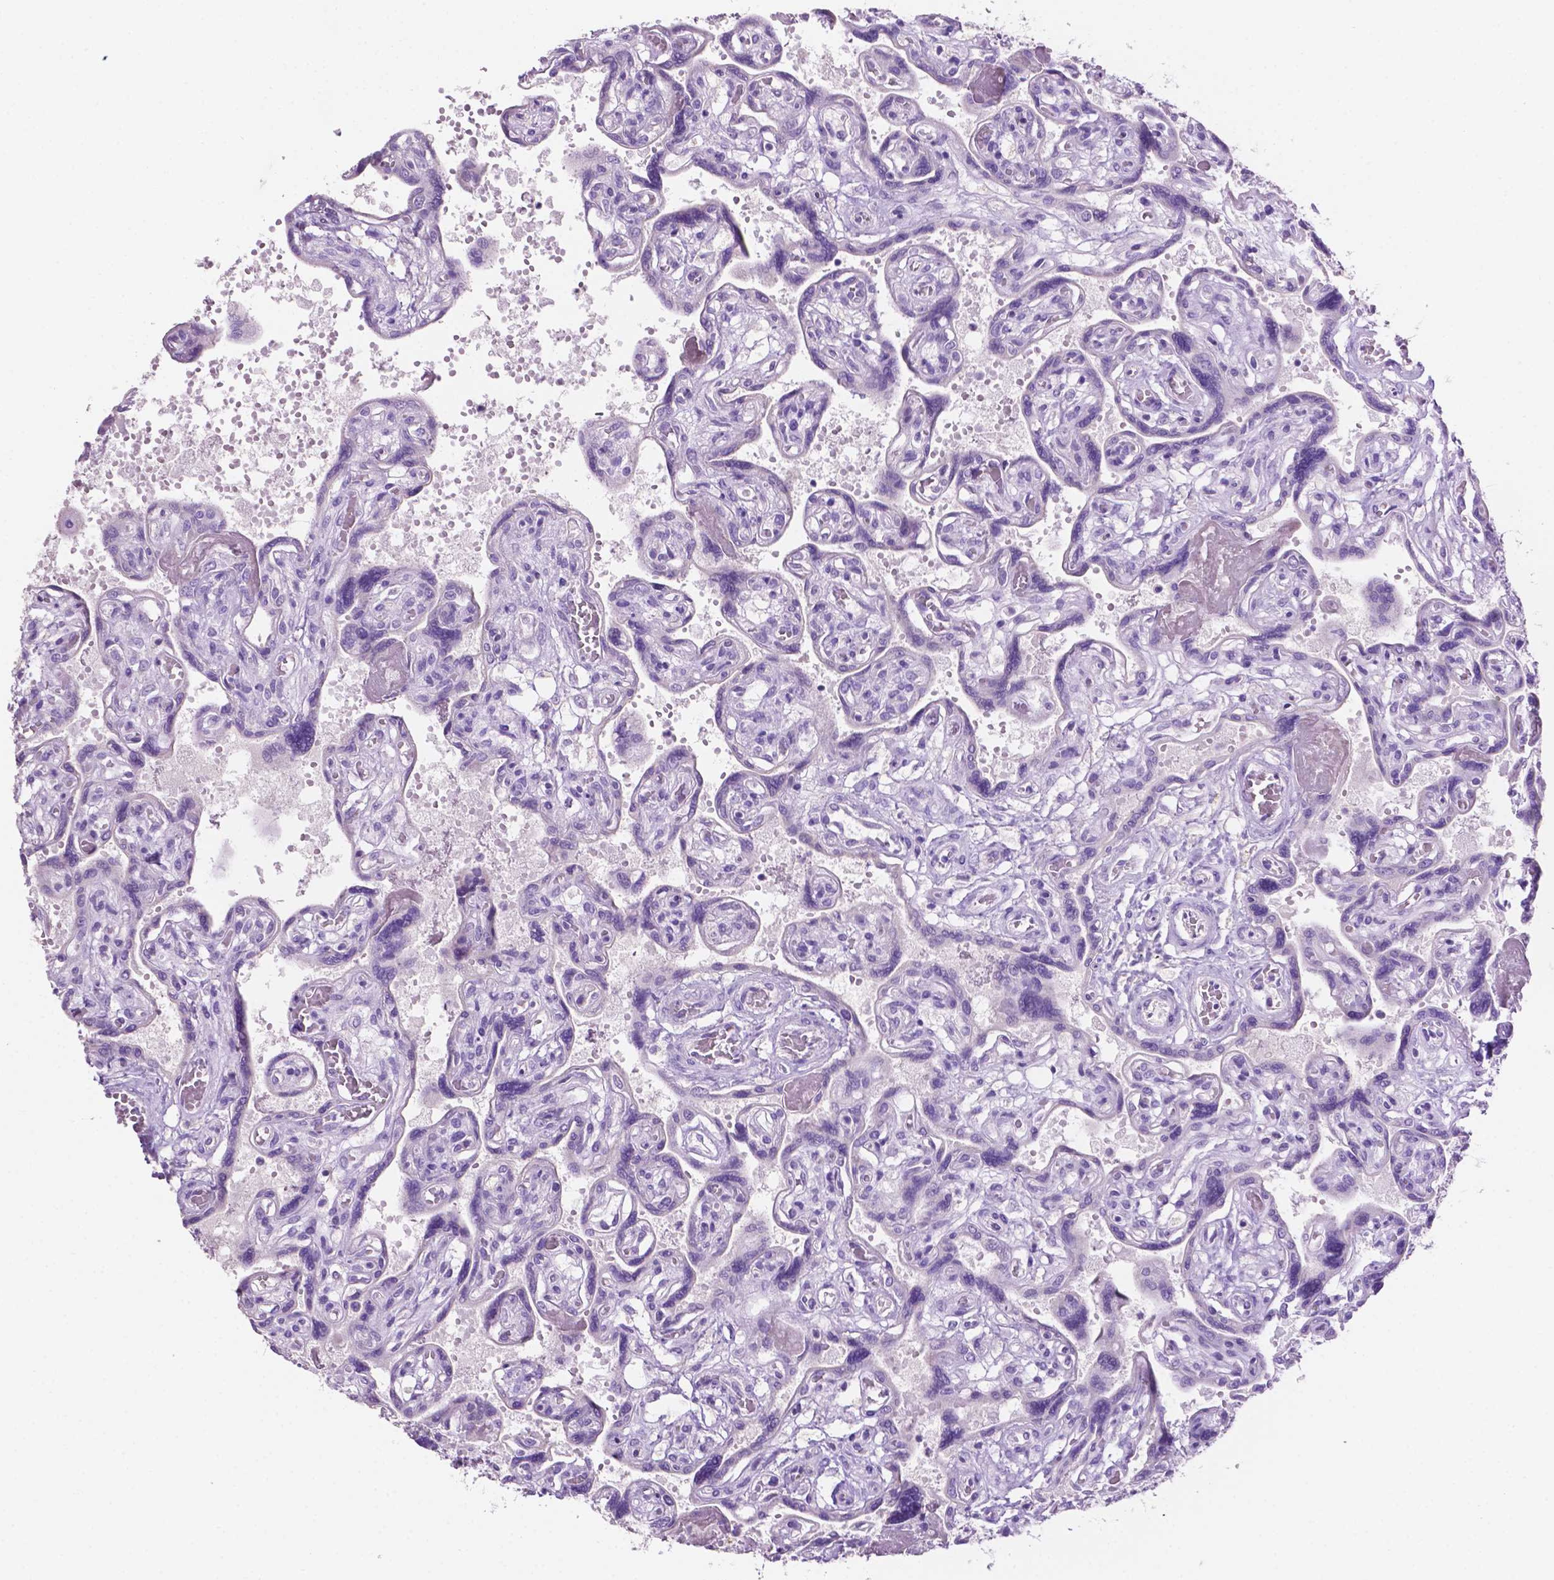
{"staining": {"intensity": "negative", "quantity": "none", "location": "none"}, "tissue": "placenta", "cell_type": "Decidual cells", "image_type": "normal", "snomed": [{"axis": "morphology", "description": "Normal tissue, NOS"}, {"axis": "topography", "description": "Placenta"}], "caption": "DAB (3,3'-diaminobenzidine) immunohistochemical staining of unremarkable human placenta shows no significant staining in decidual cells. The staining is performed using DAB brown chromogen with nuclei counter-stained in using hematoxylin.", "gene": "CLDN17", "patient": {"sex": "female", "age": 32}}